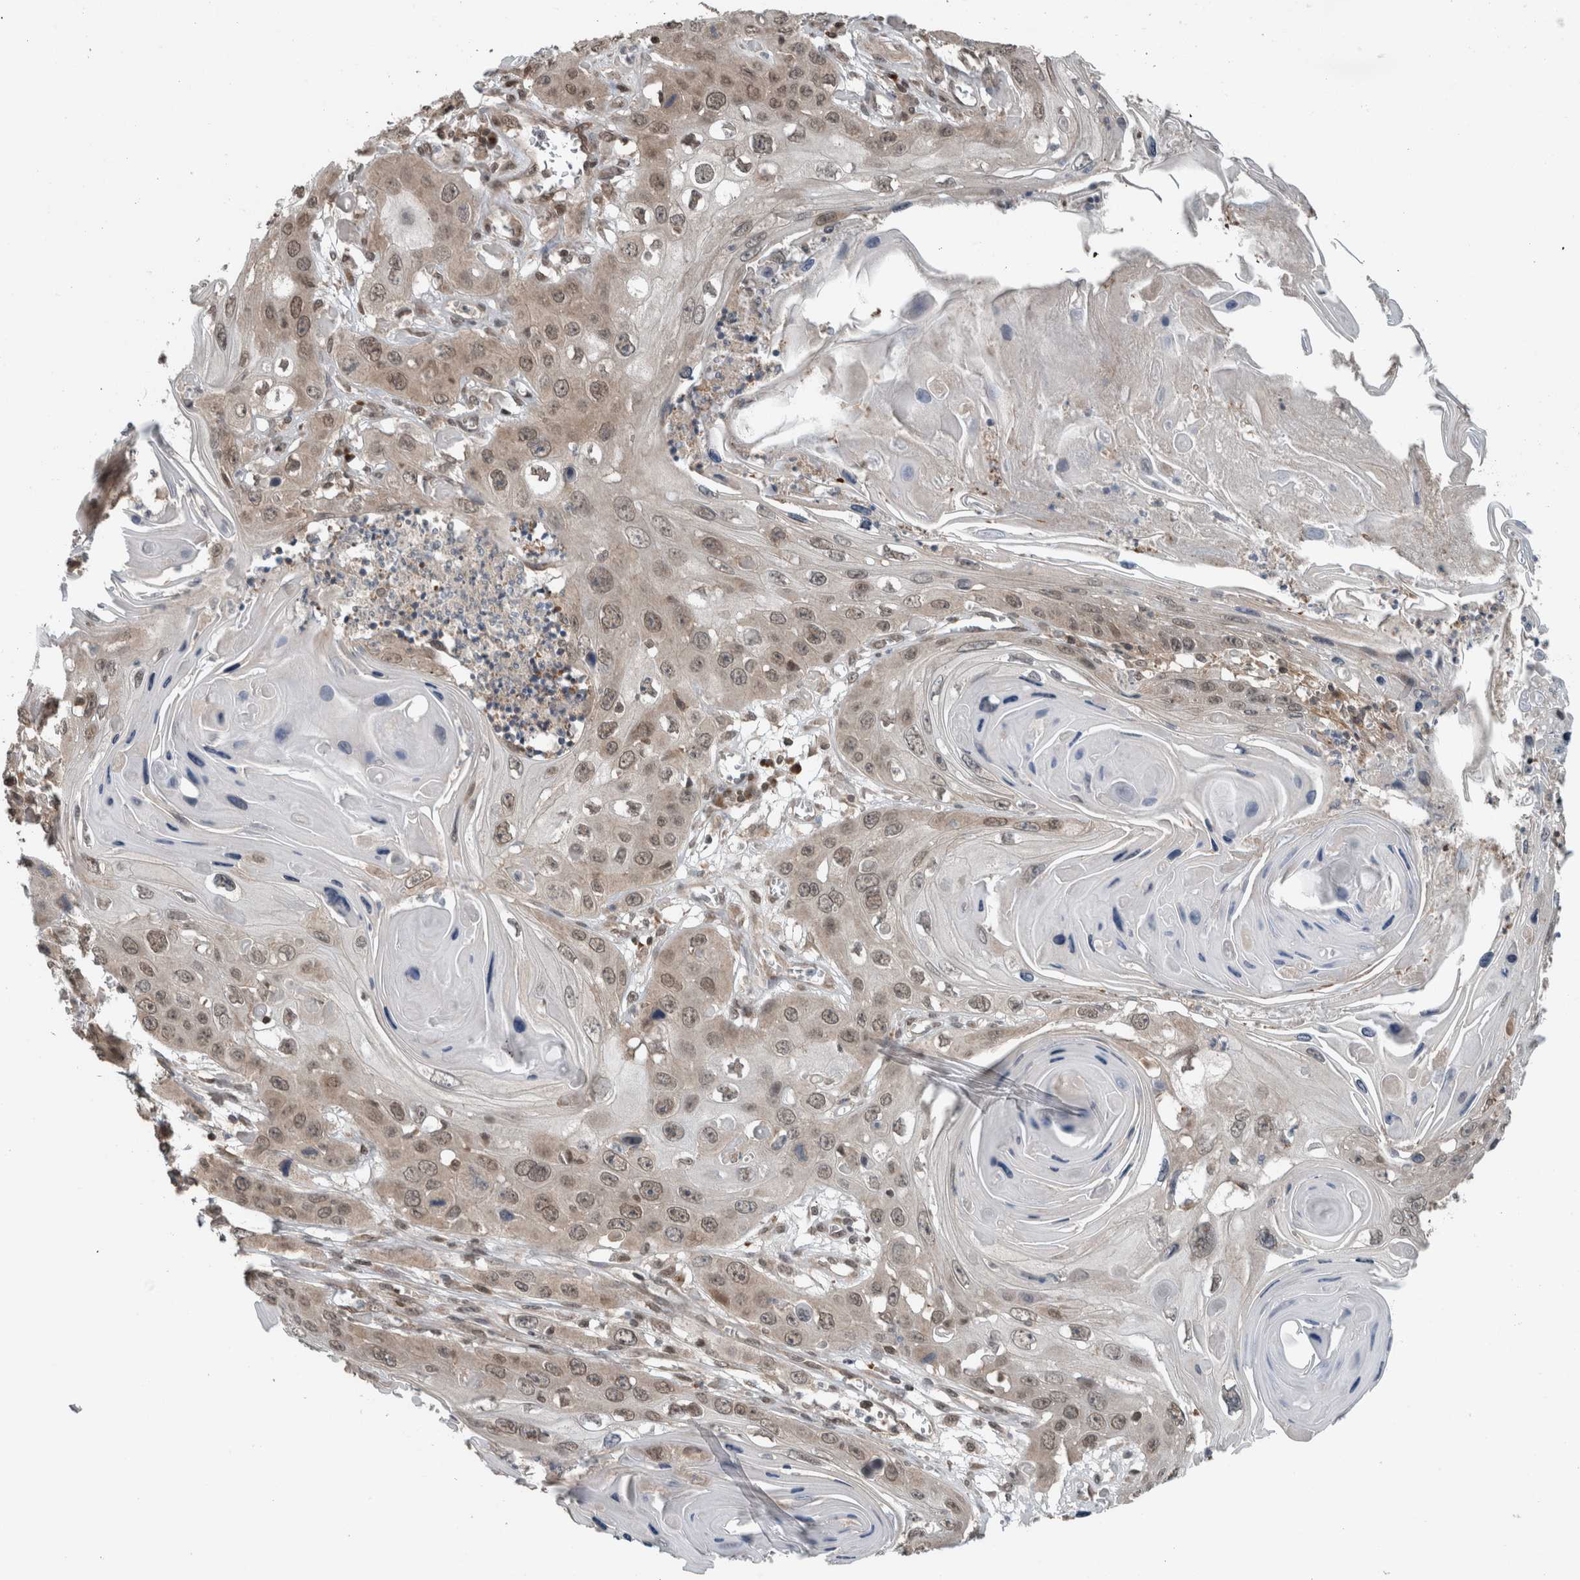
{"staining": {"intensity": "moderate", "quantity": ">75%", "location": "nuclear"}, "tissue": "skin cancer", "cell_type": "Tumor cells", "image_type": "cancer", "snomed": [{"axis": "morphology", "description": "Squamous cell carcinoma, NOS"}, {"axis": "topography", "description": "Skin"}], "caption": "Moderate nuclear protein staining is seen in about >75% of tumor cells in skin cancer (squamous cell carcinoma). Immunohistochemistry stains the protein of interest in brown and the nuclei are stained blue.", "gene": "SPAG7", "patient": {"sex": "male", "age": 55}}